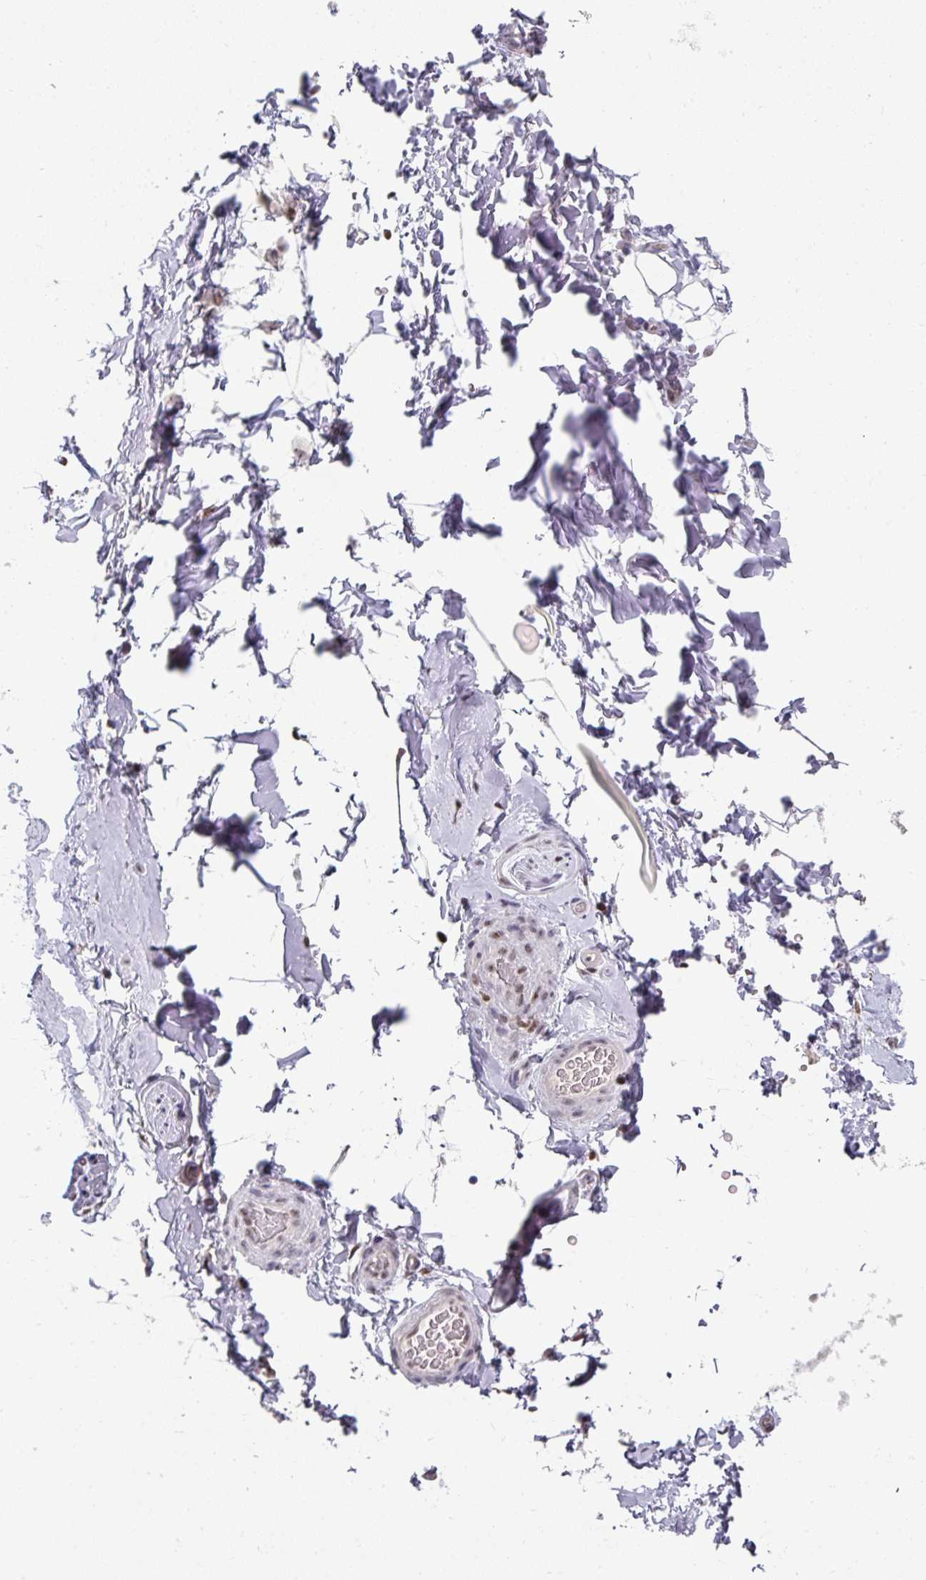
{"staining": {"intensity": "negative", "quantity": "none", "location": "none"}, "tissue": "adipose tissue", "cell_type": "Adipocytes", "image_type": "normal", "snomed": [{"axis": "morphology", "description": "Normal tissue, NOS"}, {"axis": "topography", "description": "Vascular tissue"}, {"axis": "topography", "description": "Peripheral nerve tissue"}], "caption": "A photomicrograph of human adipose tissue is negative for staining in adipocytes. The staining is performed using DAB (3,3'-diaminobenzidine) brown chromogen with nuclei counter-stained in using hematoxylin.", "gene": "ENSG00000283782", "patient": {"sex": "male", "age": 41}}